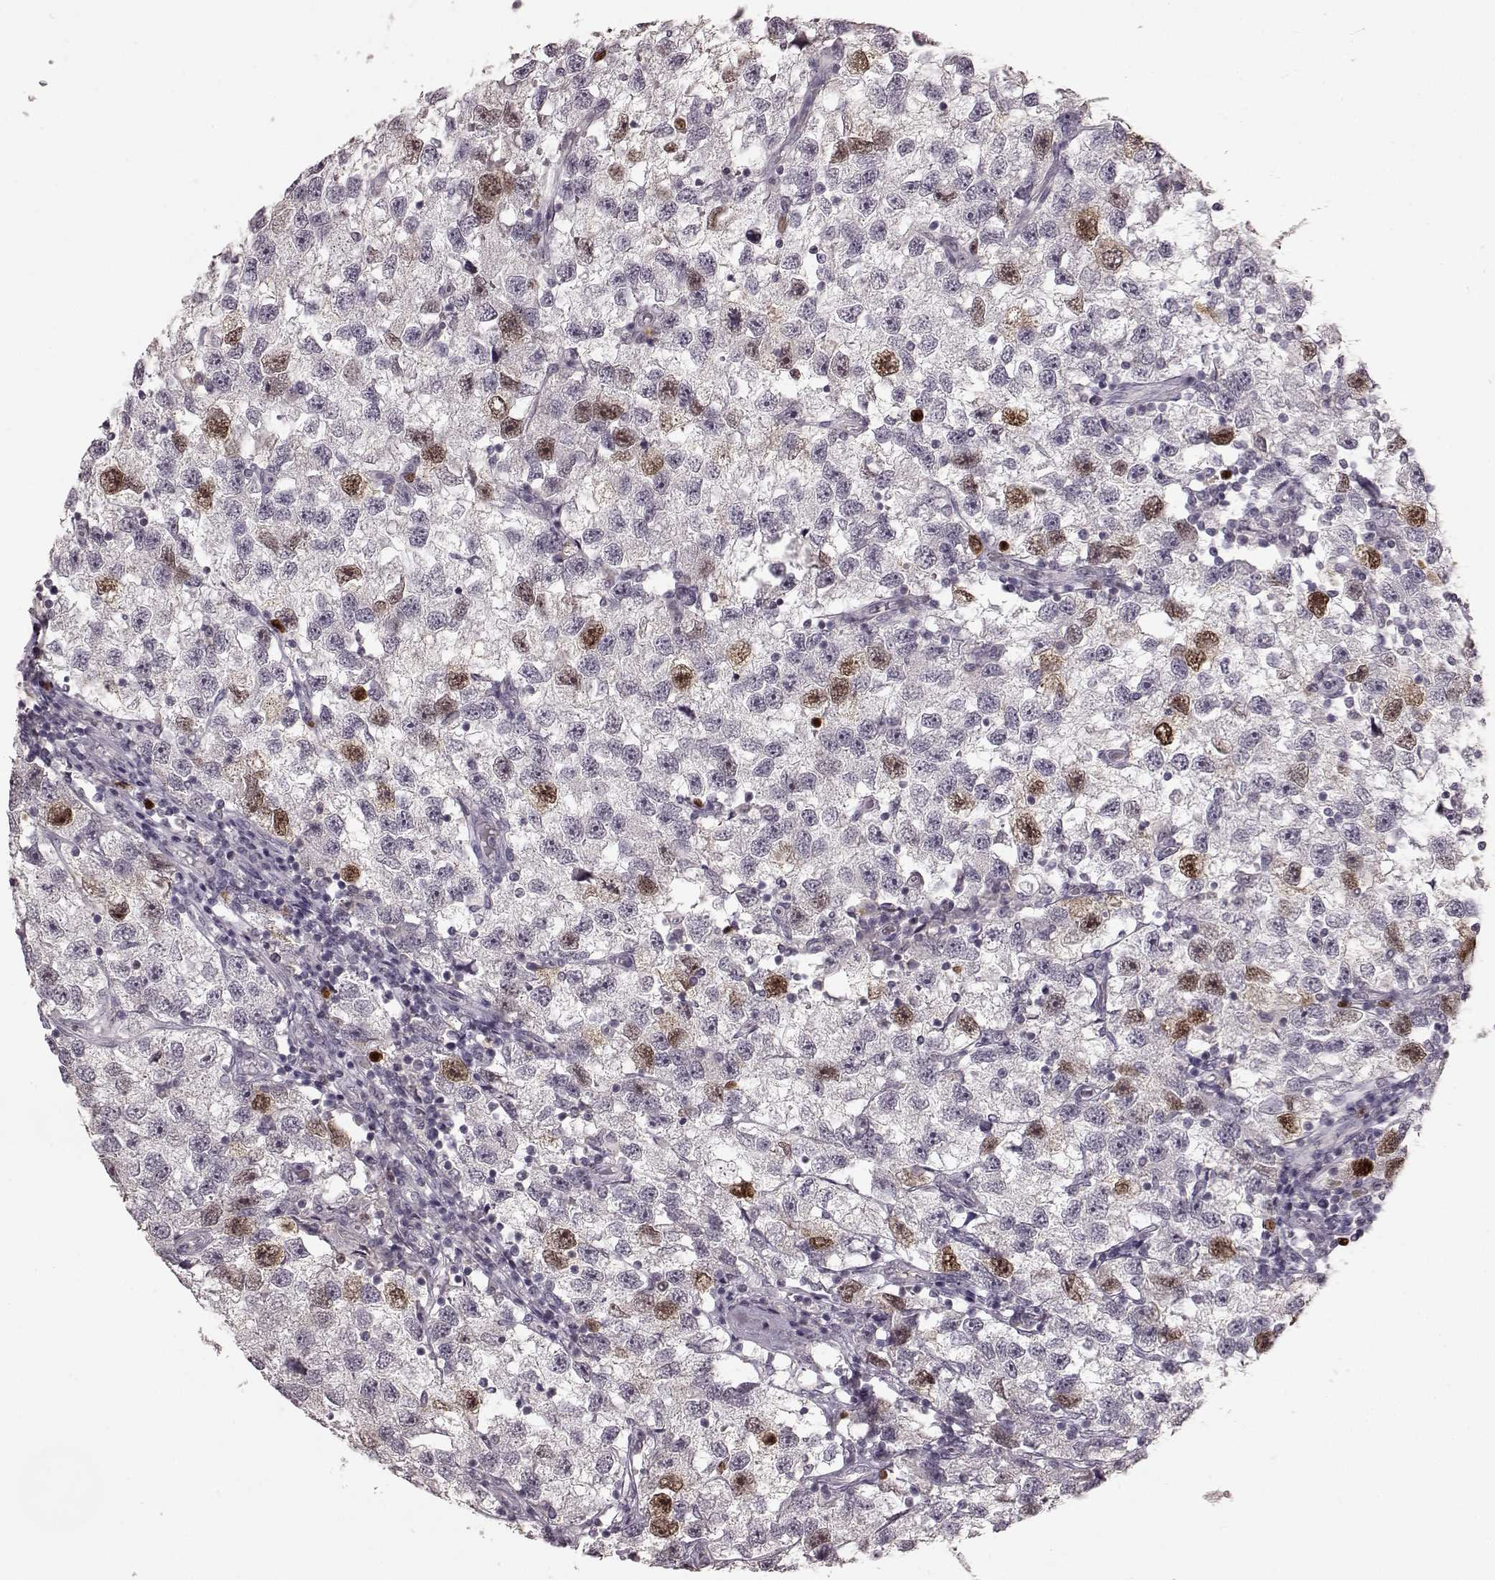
{"staining": {"intensity": "moderate", "quantity": "<25%", "location": "nuclear"}, "tissue": "testis cancer", "cell_type": "Tumor cells", "image_type": "cancer", "snomed": [{"axis": "morphology", "description": "Seminoma, NOS"}, {"axis": "topography", "description": "Testis"}], "caption": "The immunohistochemical stain labels moderate nuclear expression in tumor cells of testis seminoma tissue. Nuclei are stained in blue.", "gene": "CCNA2", "patient": {"sex": "male", "age": 26}}